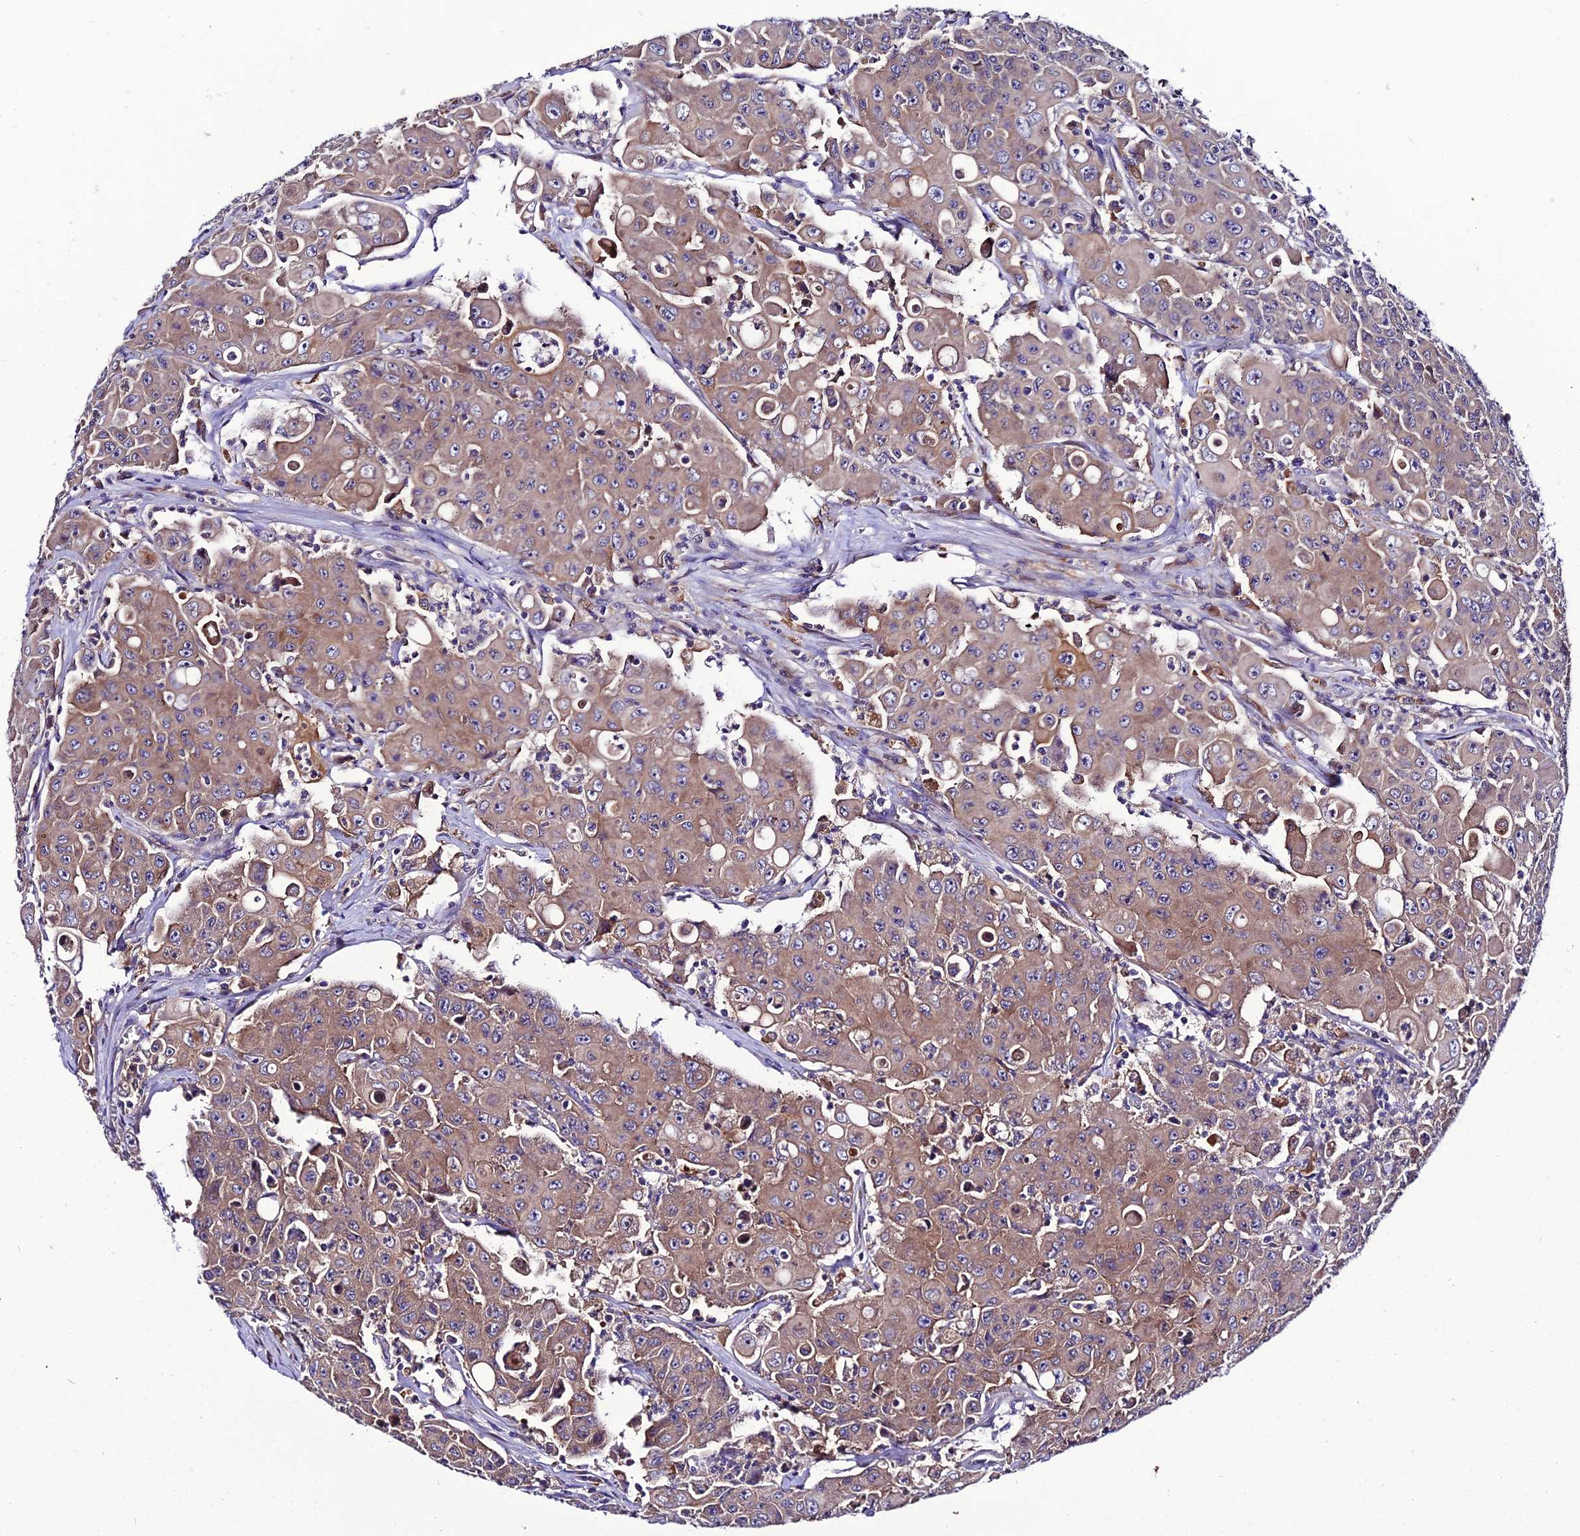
{"staining": {"intensity": "weak", "quantity": ">75%", "location": "cytoplasmic/membranous"}, "tissue": "colorectal cancer", "cell_type": "Tumor cells", "image_type": "cancer", "snomed": [{"axis": "morphology", "description": "Adenocarcinoma, NOS"}, {"axis": "topography", "description": "Colon"}], "caption": "Immunohistochemical staining of human colorectal cancer (adenocarcinoma) demonstrates weak cytoplasmic/membranous protein expression in about >75% of tumor cells.", "gene": "C2orf69", "patient": {"sex": "male", "age": 51}}